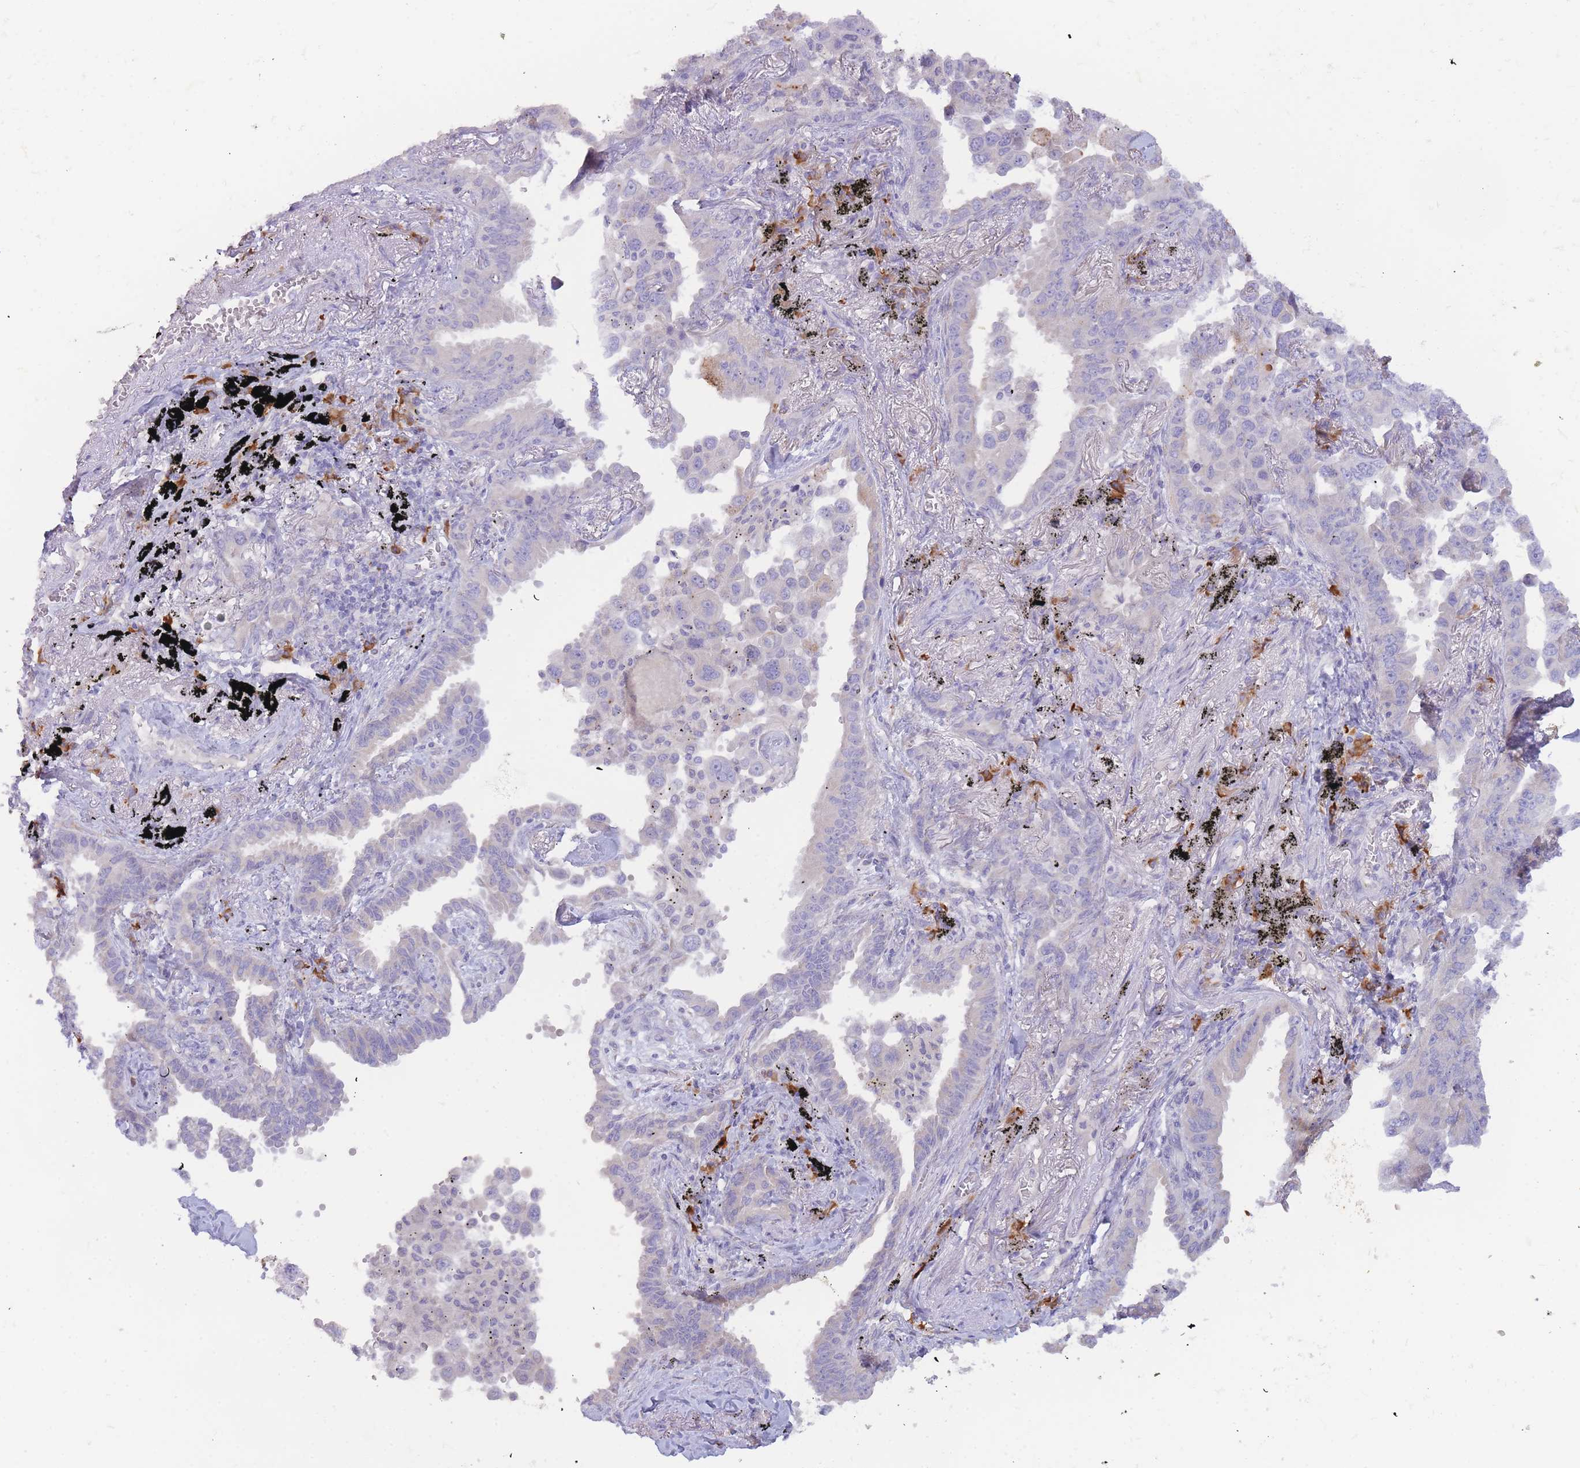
{"staining": {"intensity": "negative", "quantity": "none", "location": "none"}, "tissue": "lung cancer", "cell_type": "Tumor cells", "image_type": "cancer", "snomed": [{"axis": "morphology", "description": "Adenocarcinoma, NOS"}, {"axis": "topography", "description": "Lung"}], "caption": "Lung adenocarcinoma was stained to show a protein in brown. There is no significant positivity in tumor cells.", "gene": "SLC35E4", "patient": {"sex": "male", "age": 67}}